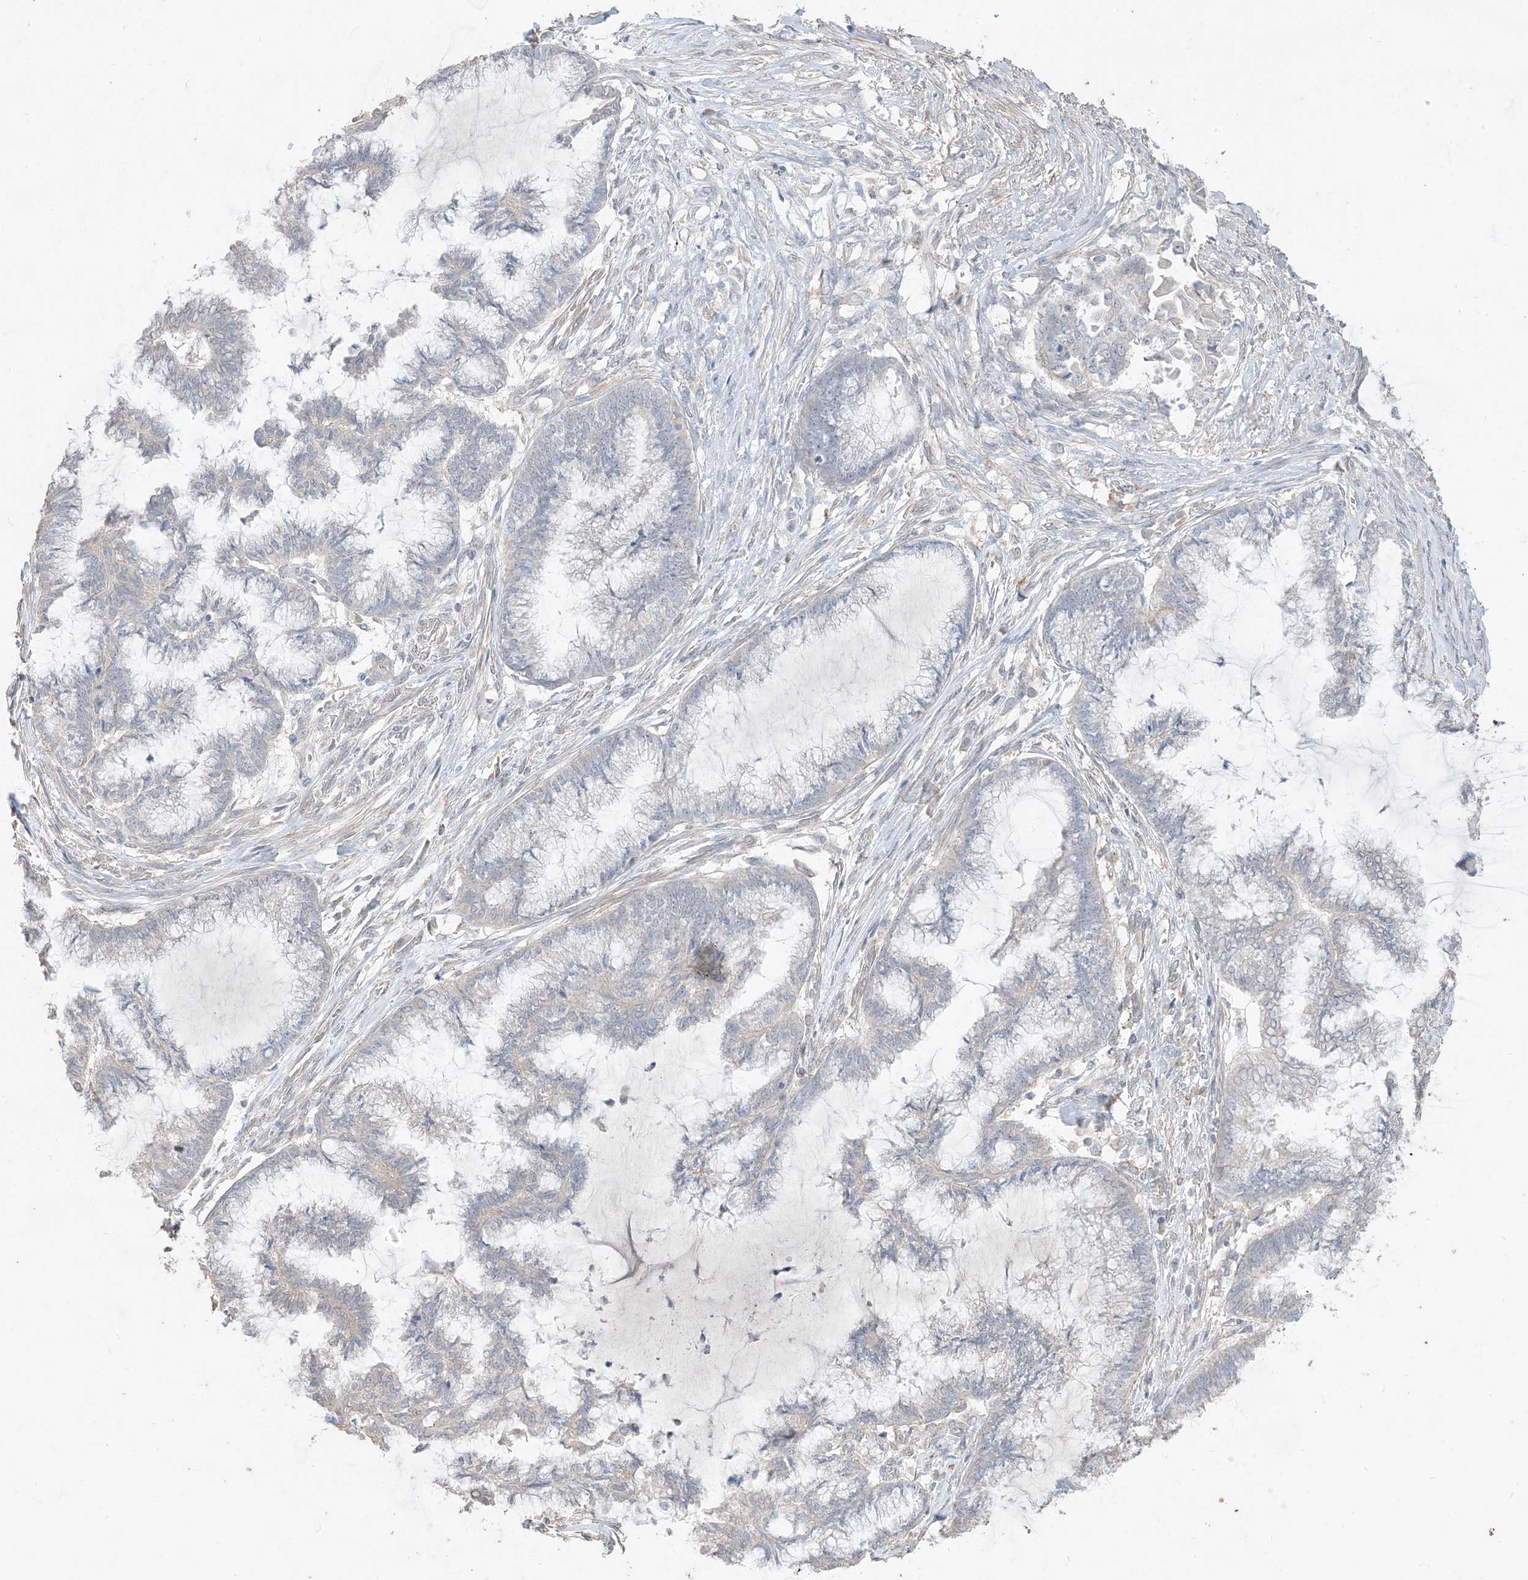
{"staining": {"intensity": "negative", "quantity": "none", "location": "none"}, "tissue": "endometrial cancer", "cell_type": "Tumor cells", "image_type": "cancer", "snomed": [{"axis": "morphology", "description": "Adenocarcinoma, NOS"}, {"axis": "topography", "description": "Endometrium"}], "caption": "Human adenocarcinoma (endometrial) stained for a protein using immunohistochemistry (IHC) shows no staining in tumor cells.", "gene": "RNF175", "patient": {"sex": "female", "age": 86}}